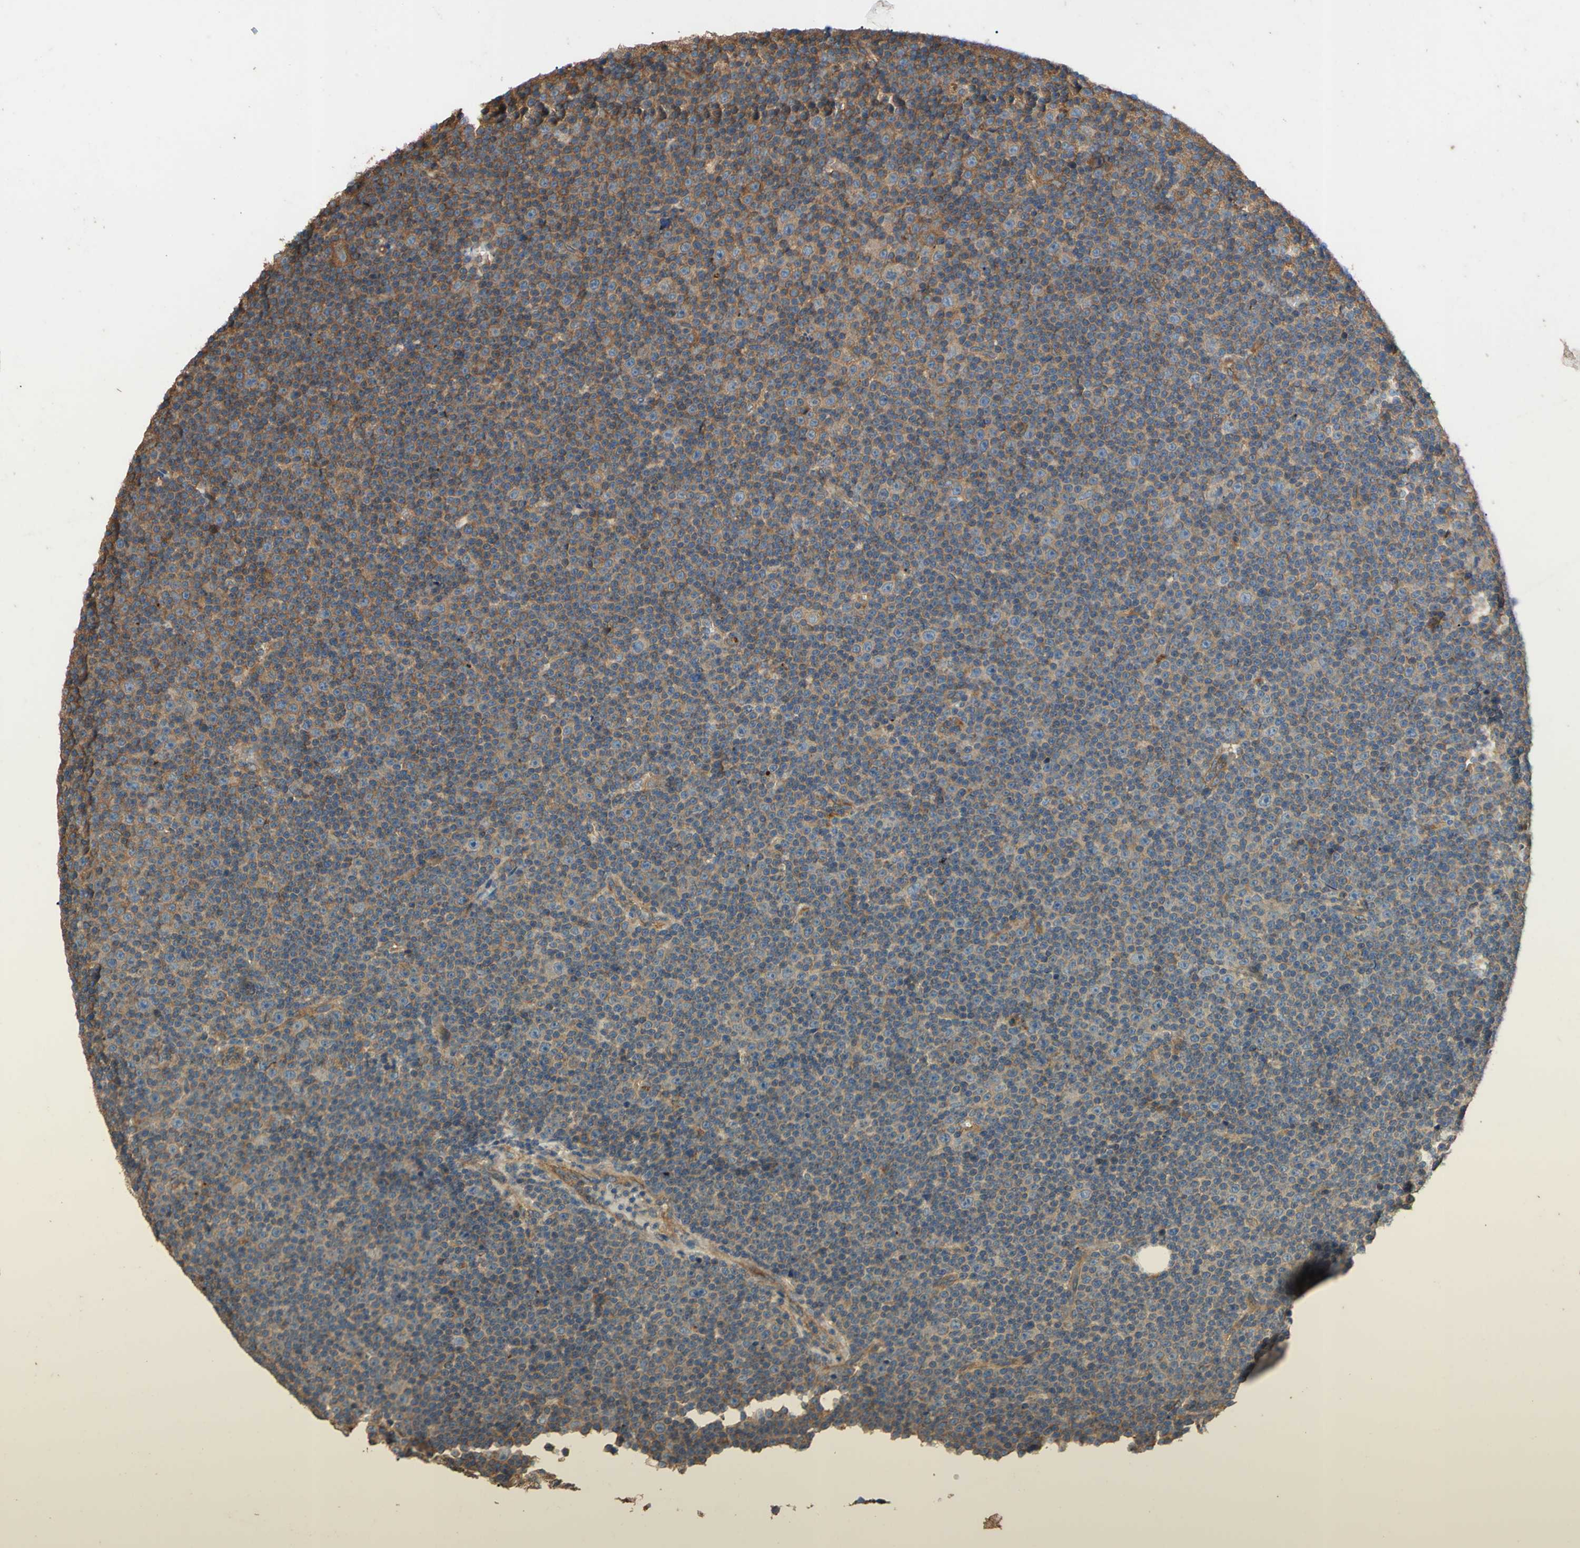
{"staining": {"intensity": "weak", "quantity": "25%-75%", "location": "cytoplasmic/membranous"}, "tissue": "lymphoma", "cell_type": "Tumor cells", "image_type": "cancer", "snomed": [{"axis": "morphology", "description": "Malignant lymphoma, non-Hodgkin's type, Low grade"}, {"axis": "topography", "description": "Lymph node"}], "caption": "A histopathology image showing weak cytoplasmic/membranous staining in about 25%-75% of tumor cells in lymphoma, as visualized by brown immunohistochemical staining.", "gene": "CTTN", "patient": {"sex": "female", "age": 67}}